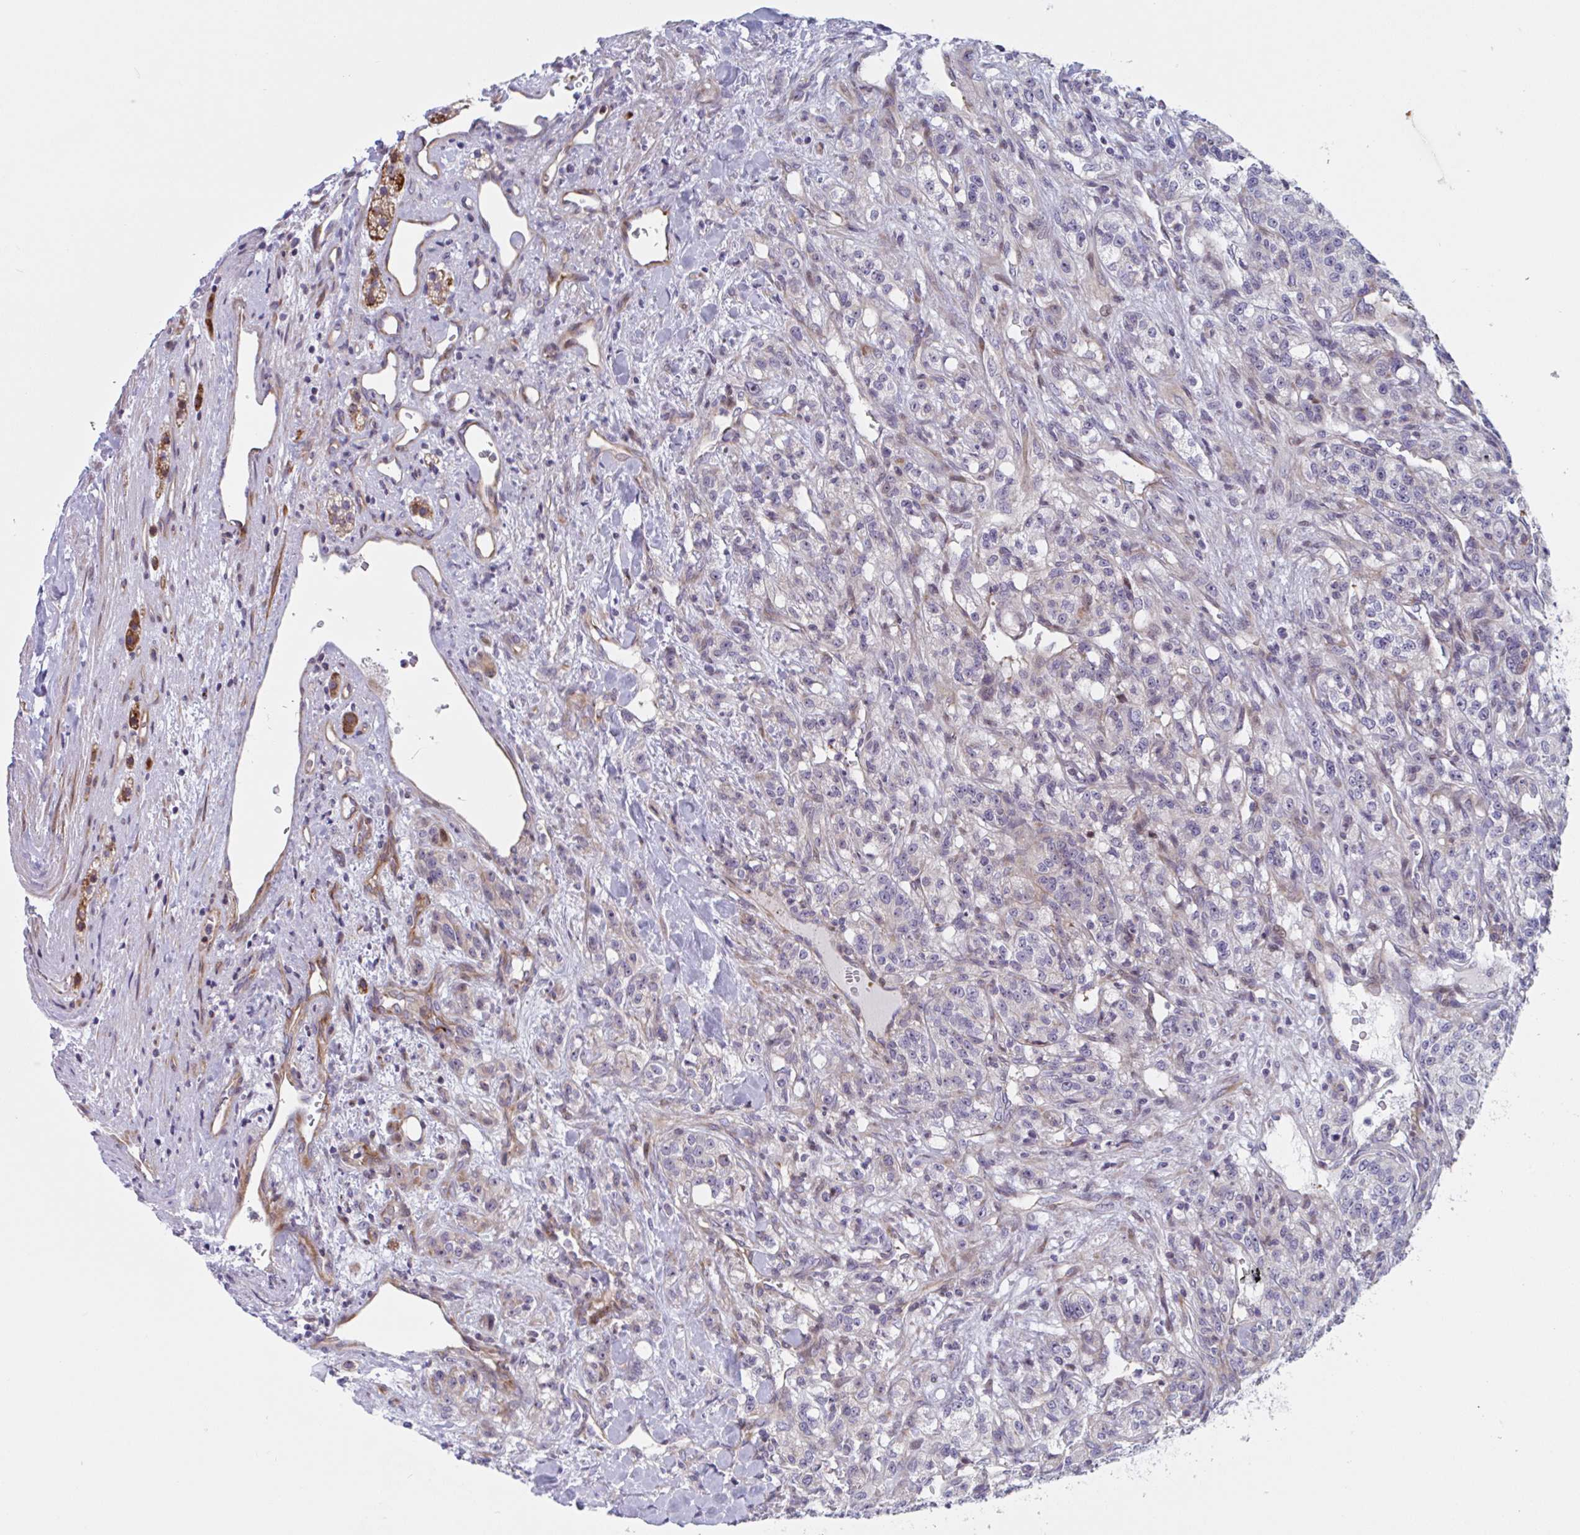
{"staining": {"intensity": "weak", "quantity": "<25%", "location": "cytoplasmic/membranous"}, "tissue": "renal cancer", "cell_type": "Tumor cells", "image_type": "cancer", "snomed": [{"axis": "morphology", "description": "Adenocarcinoma, NOS"}, {"axis": "topography", "description": "Kidney"}], "caption": "IHC image of renal cancer (adenocarcinoma) stained for a protein (brown), which reveals no staining in tumor cells. (DAB (3,3'-diaminobenzidine) immunohistochemistry, high magnification).", "gene": "DUXA", "patient": {"sex": "female", "age": 63}}